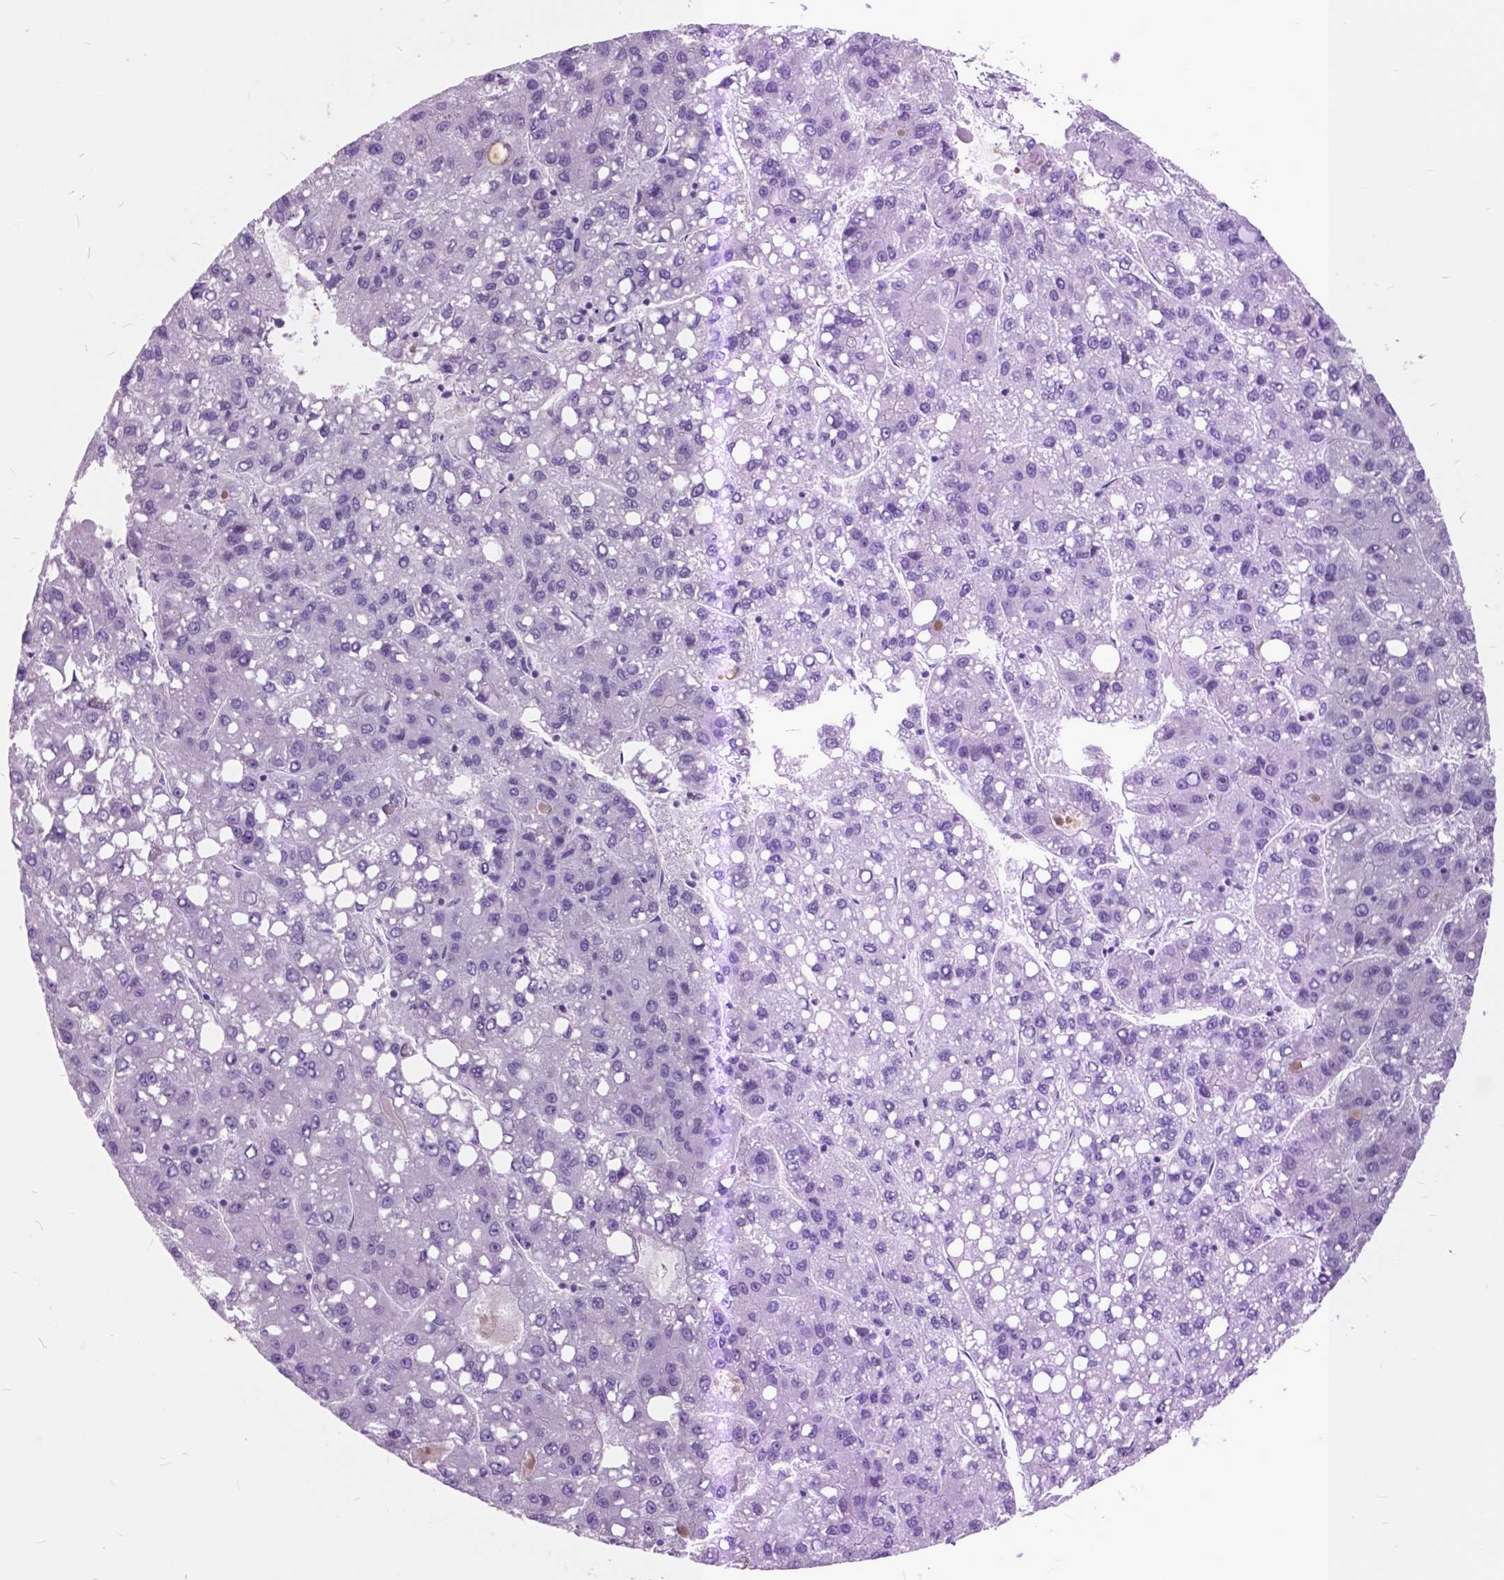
{"staining": {"intensity": "negative", "quantity": "none", "location": "none"}, "tissue": "liver cancer", "cell_type": "Tumor cells", "image_type": "cancer", "snomed": [{"axis": "morphology", "description": "Carcinoma, Hepatocellular, NOS"}, {"axis": "topography", "description": "Liver"}], "caption": "There is no significant positivity in tumor cells of hepatocellular carcinoma (liver).", "gene": "GDF9", "patient": {"sex": "female", "age": 82}}